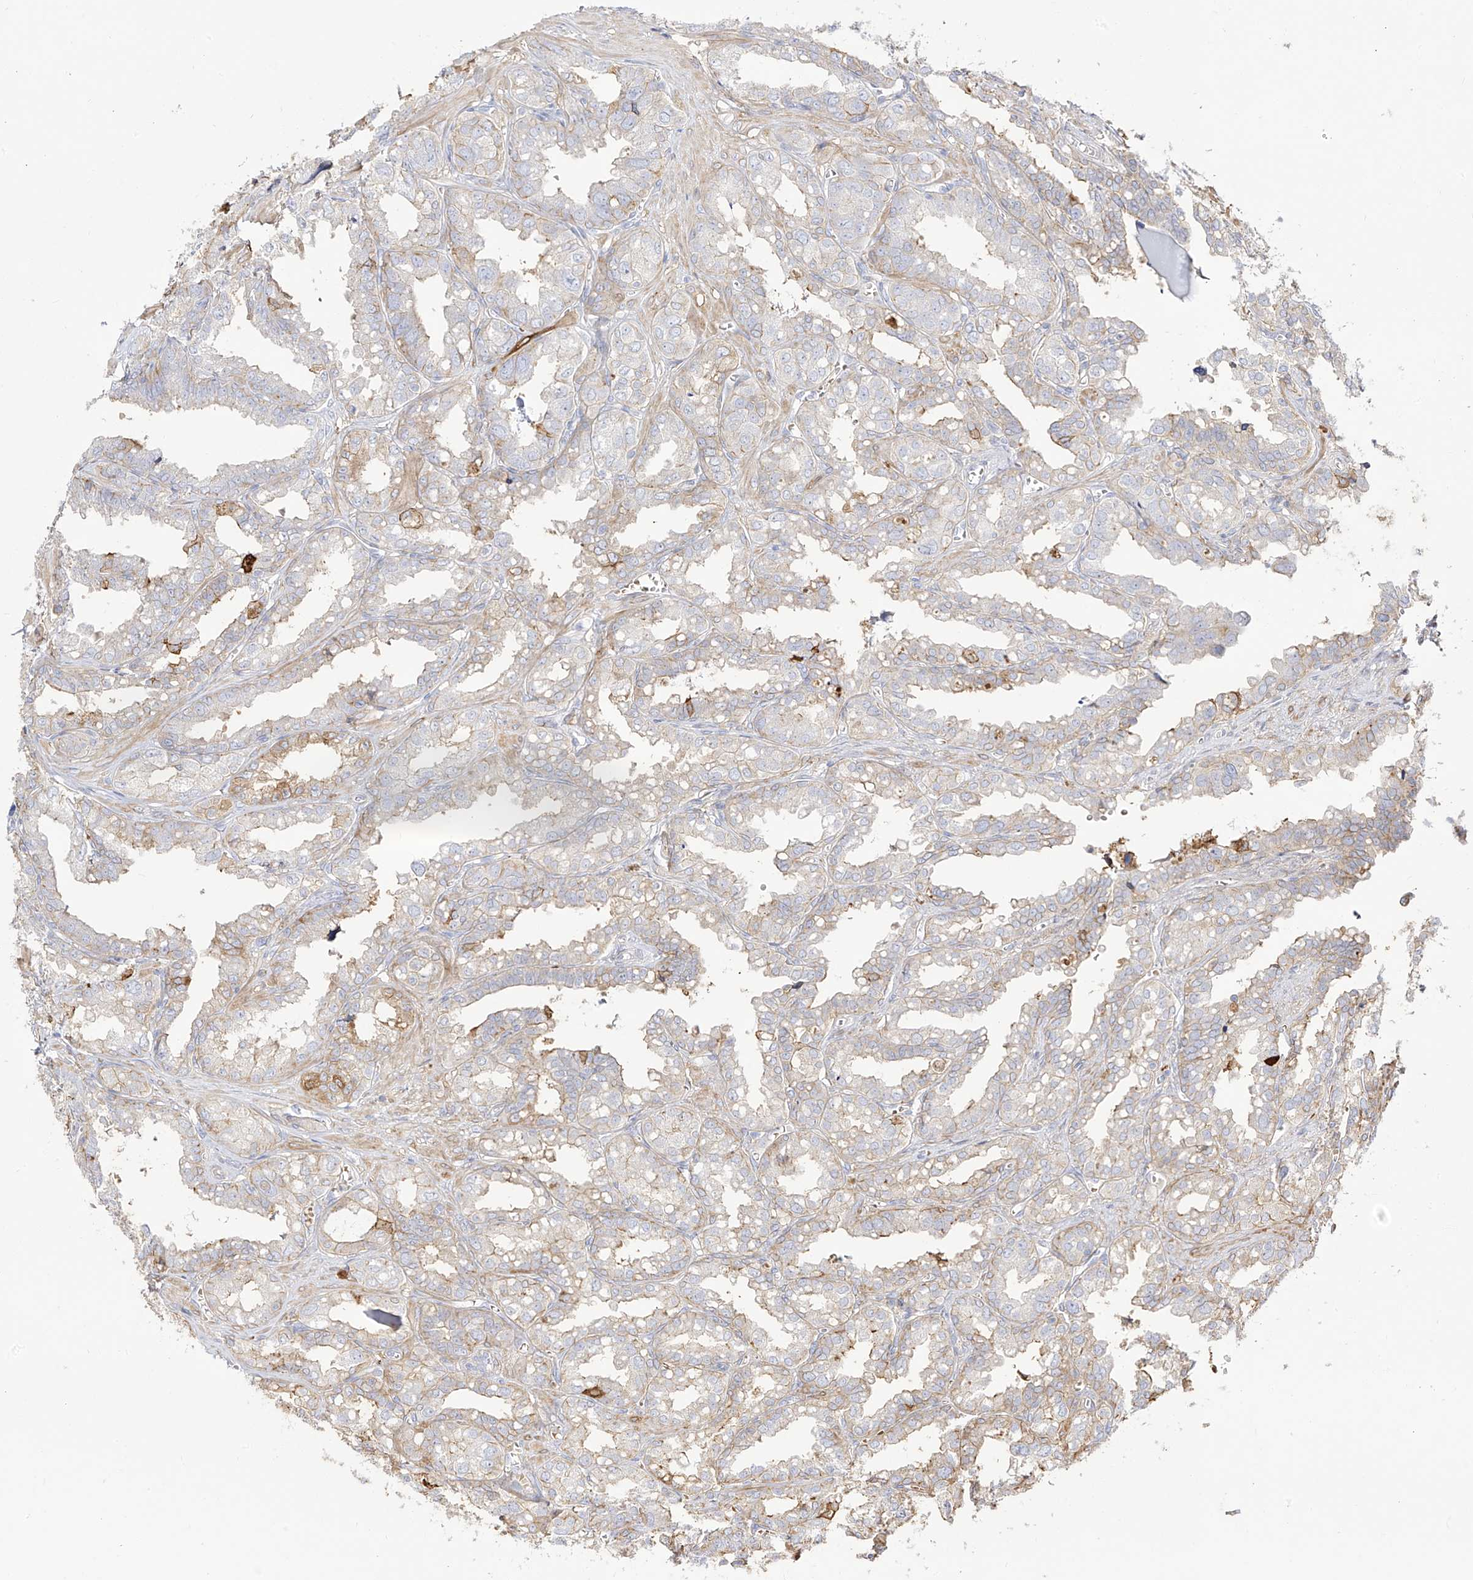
{"staining": {"intensity": "weak", "quantity": "<25%", "location": "cytoplasmic/membranous"}, "tissue": "seminal vesicle", "cell_type": "Glandular cells", "image_type": "normal", "snomed": [{"axis": "morphology", "description": "Normal tissue, NOS"}, {"axis": "topography", "description": "Prostate"}, {"axis": "topography", "description": "Seminal veicle"}], "caption": "Seminal vesicle was stained to show a protein in brown. There is no significant staining in glandular cells. (DAB immunohistochemistry with hematoxylin counter stain).", "gene": "ZGRF1", "patient": {"sex": "male", "age": 51}}